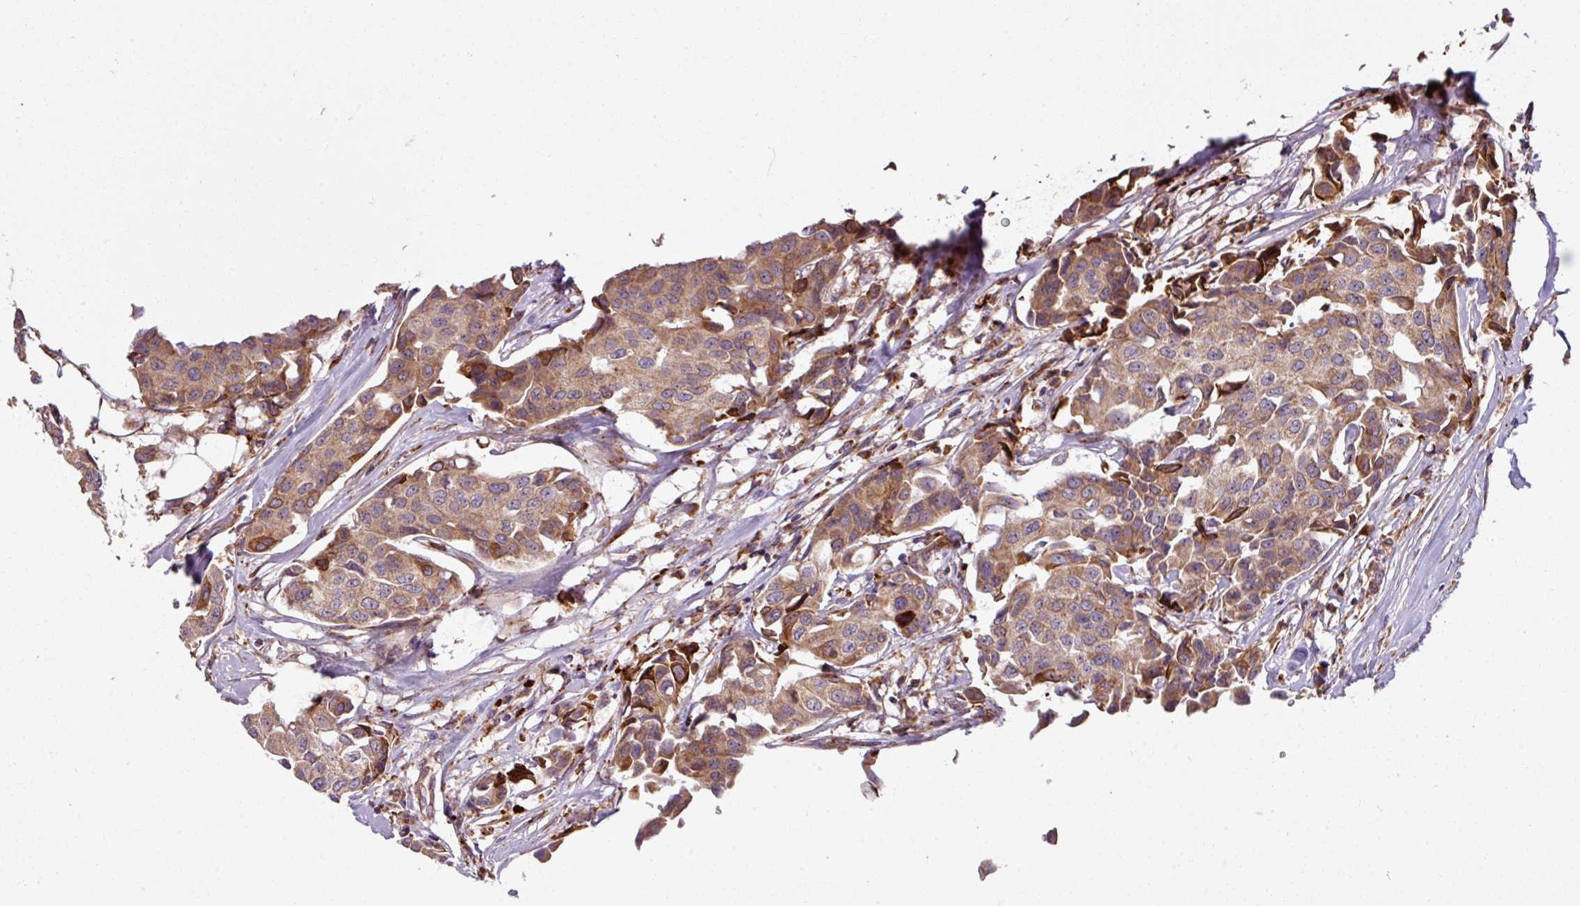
{"staining": {"intensity": "moderate", "quantity": ">75%", "location": "cytoplasmic/membranous"}, "tissue": "breast cancer", "cell_type": "Tumor cells", "image_type": "cancer", "snomed": [{"axis": "morphology", "description": "Duct carcinoma"}, {"axis": "topography", "description": "Breast"}], "caption": "Protein expression analysis of human breast cancer (infiltrating ductal carcinoma) reveals moderate cytoplasmic/membranous positivity in approximately >75% of tumor cells.", "gene": "MAGT1", "patient": {"sex": "female", "age": 80}}